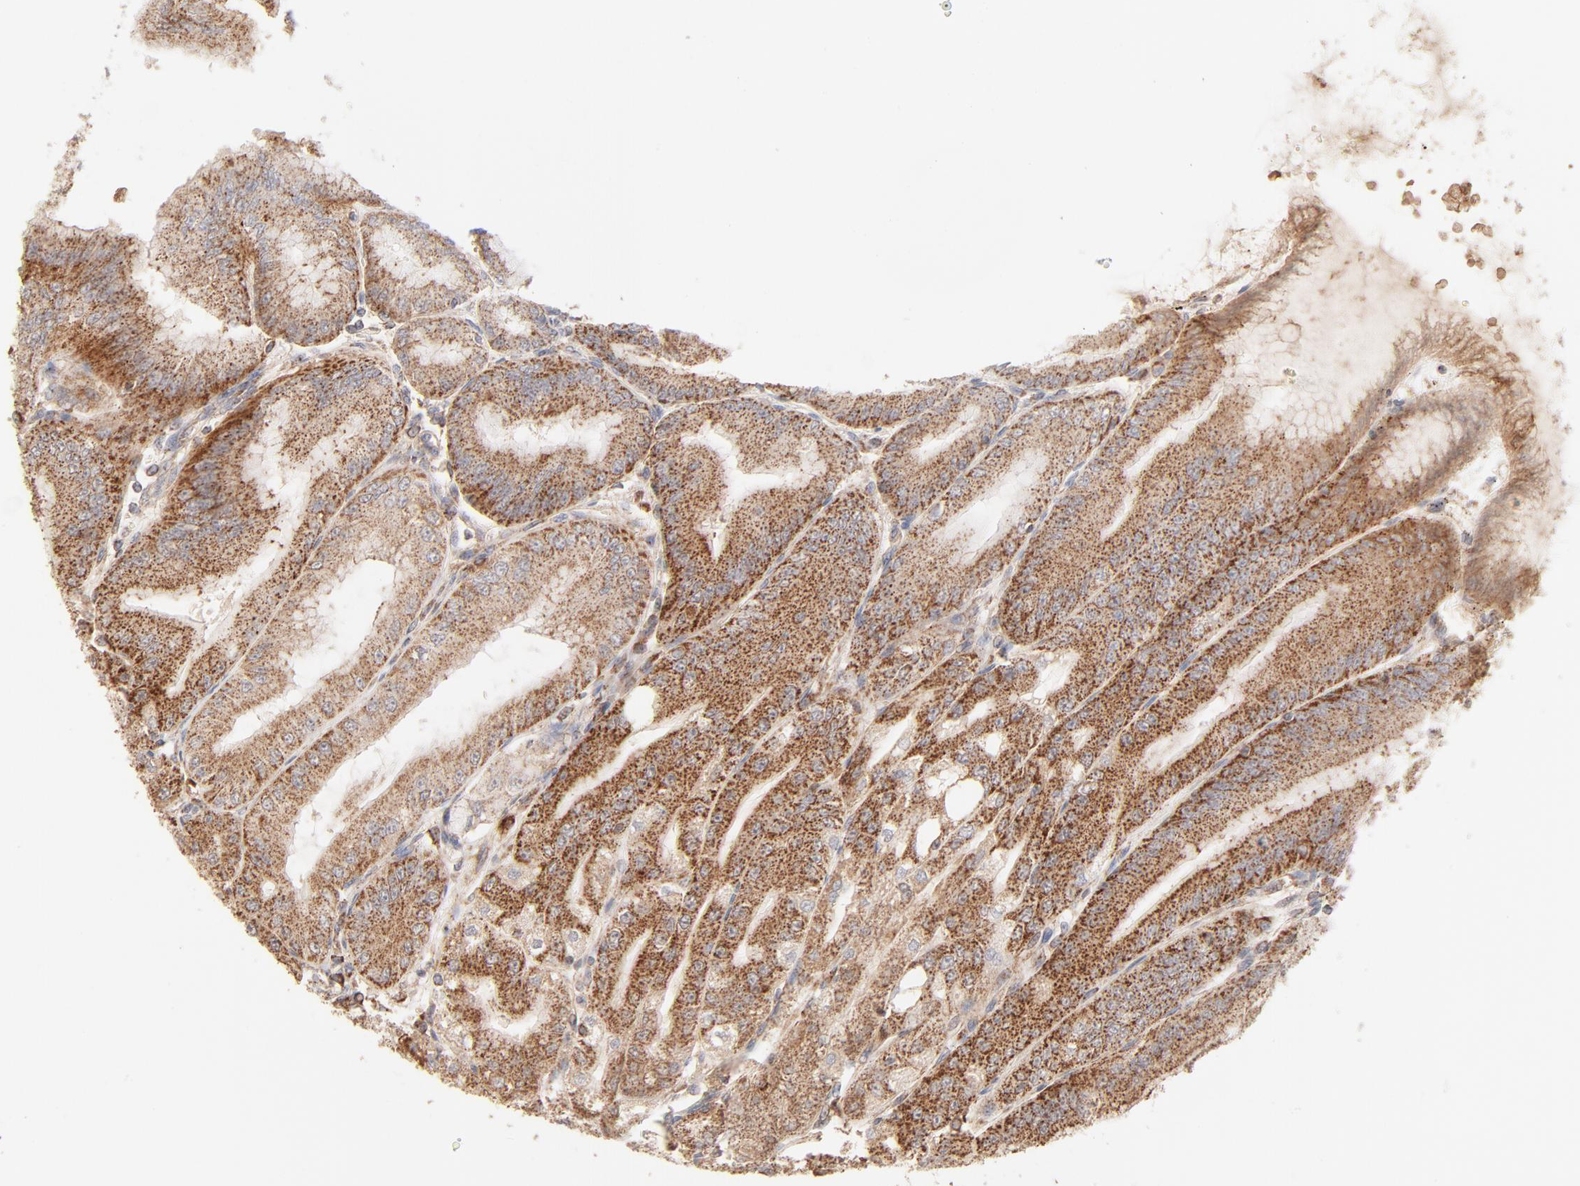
{"staining": {"intensity": "moderate", "quantity": ">75%", "location": "cytoplasmic/membranous"}, "tissue": "stomach", "cell_type": "Glandular cells", "image_type": "normal", "snomed": [{"axis": "morphology", "description": "Normal tissue, NOS"}, {"axis": "topography", "description": "Stomach, lower"}], "caption": "Protein staining of unremarkable stomach demonstrates moderate cytoplasmic/membranous staining in approximately >75% of glandular cells. The protein of interest is stained brown, and the nuclei are stained in blue (DAB IHC with brightfield microscopy, high magnification).", "gene": "CSPG4", "patient": {"sex": "male", "age": 71}}